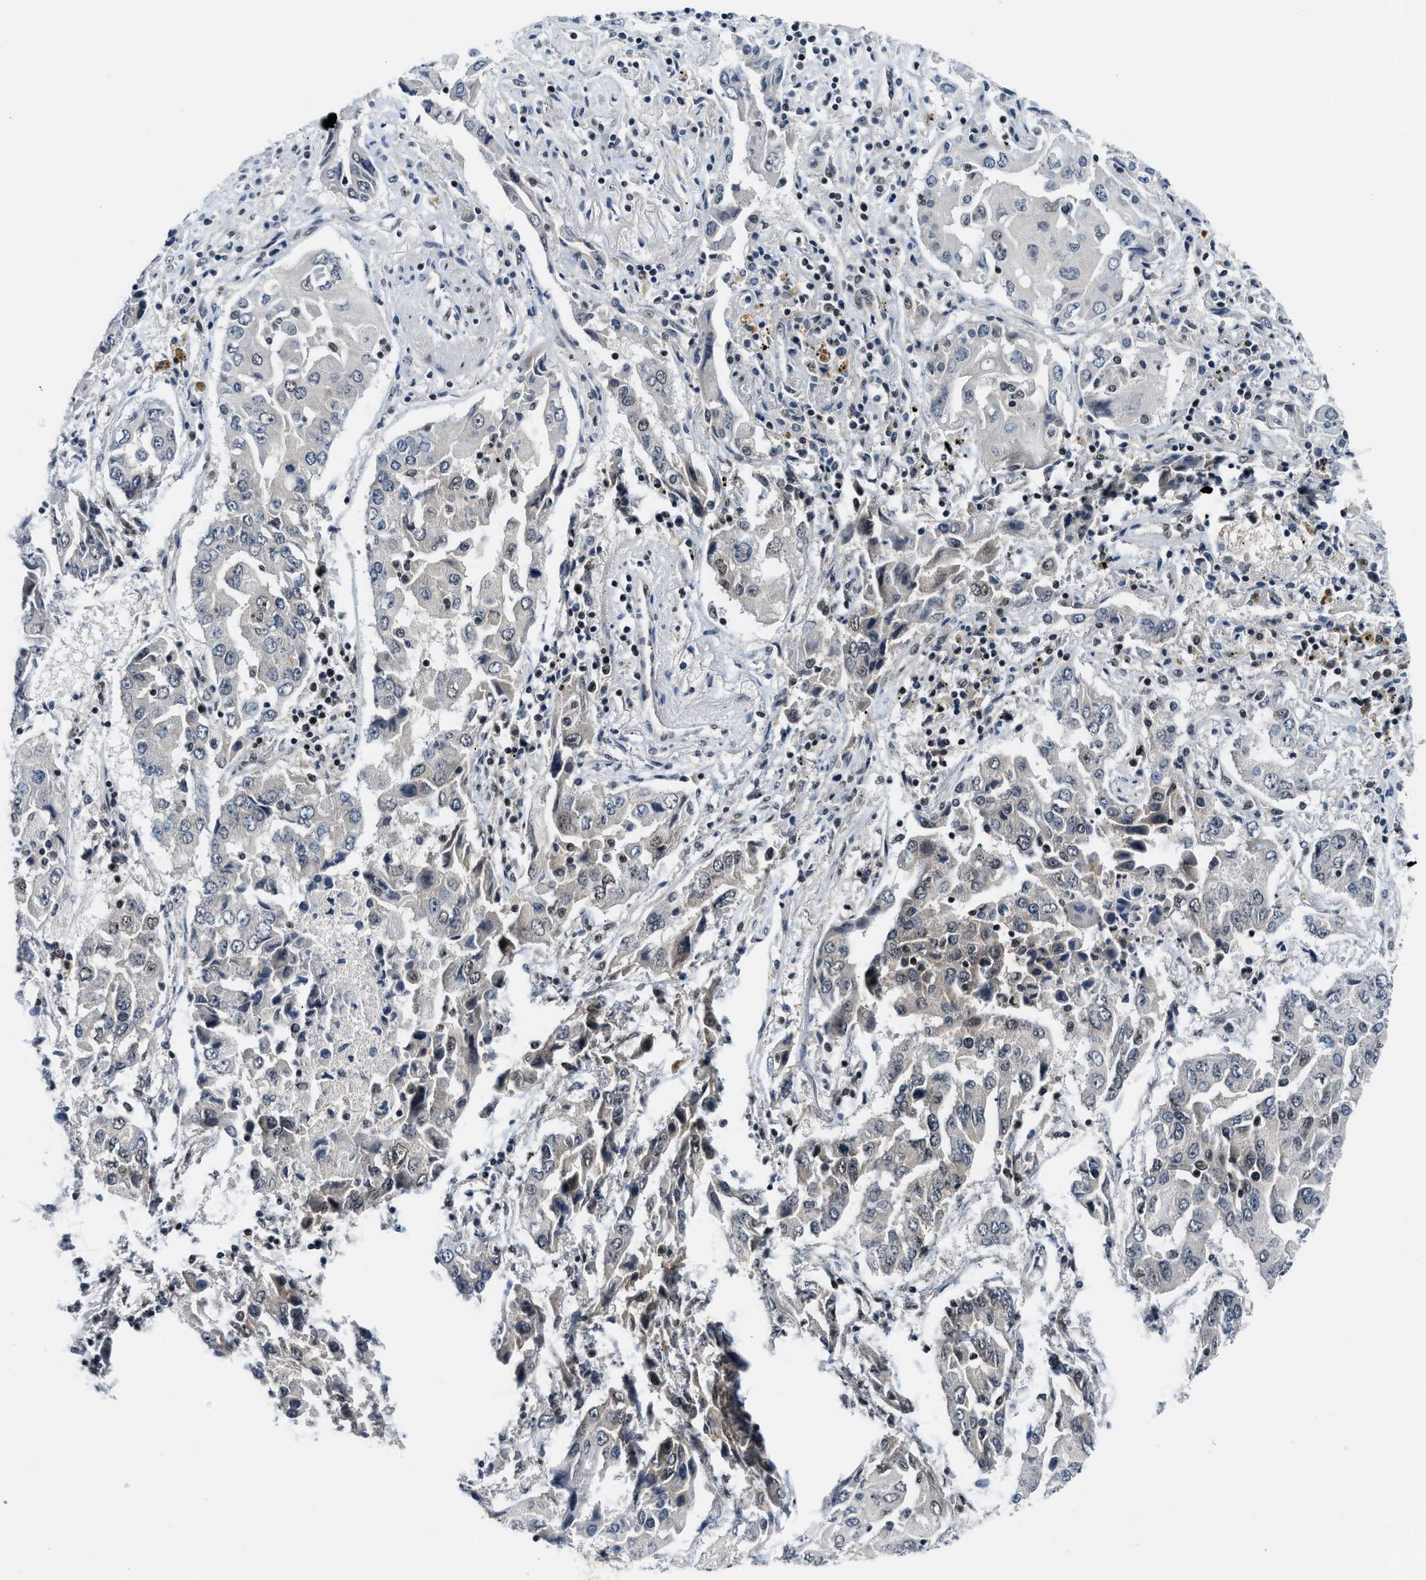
{"staining": {"intensity": "weak", "quantity": "<25%", "location": "nuclear"}, "tissue": "lung cancer", "cell_type": "Tumor cells", "image_type": "cancer", "snomed": [{"axis": "morphology", "description": "Adenocarcinoma, NOS"}, {"axis": "topography", "description": "Lung"}], "caption": "The IHC image has no significant staining in tumor cells of lung cancer (adenocarcinoma) tissue. (DAB (3,3'-diaminobenzidine) immunohistochemistry, high magnification).", "gene": "NCOA1", "patient": {"sex": "female", "age": 65}}